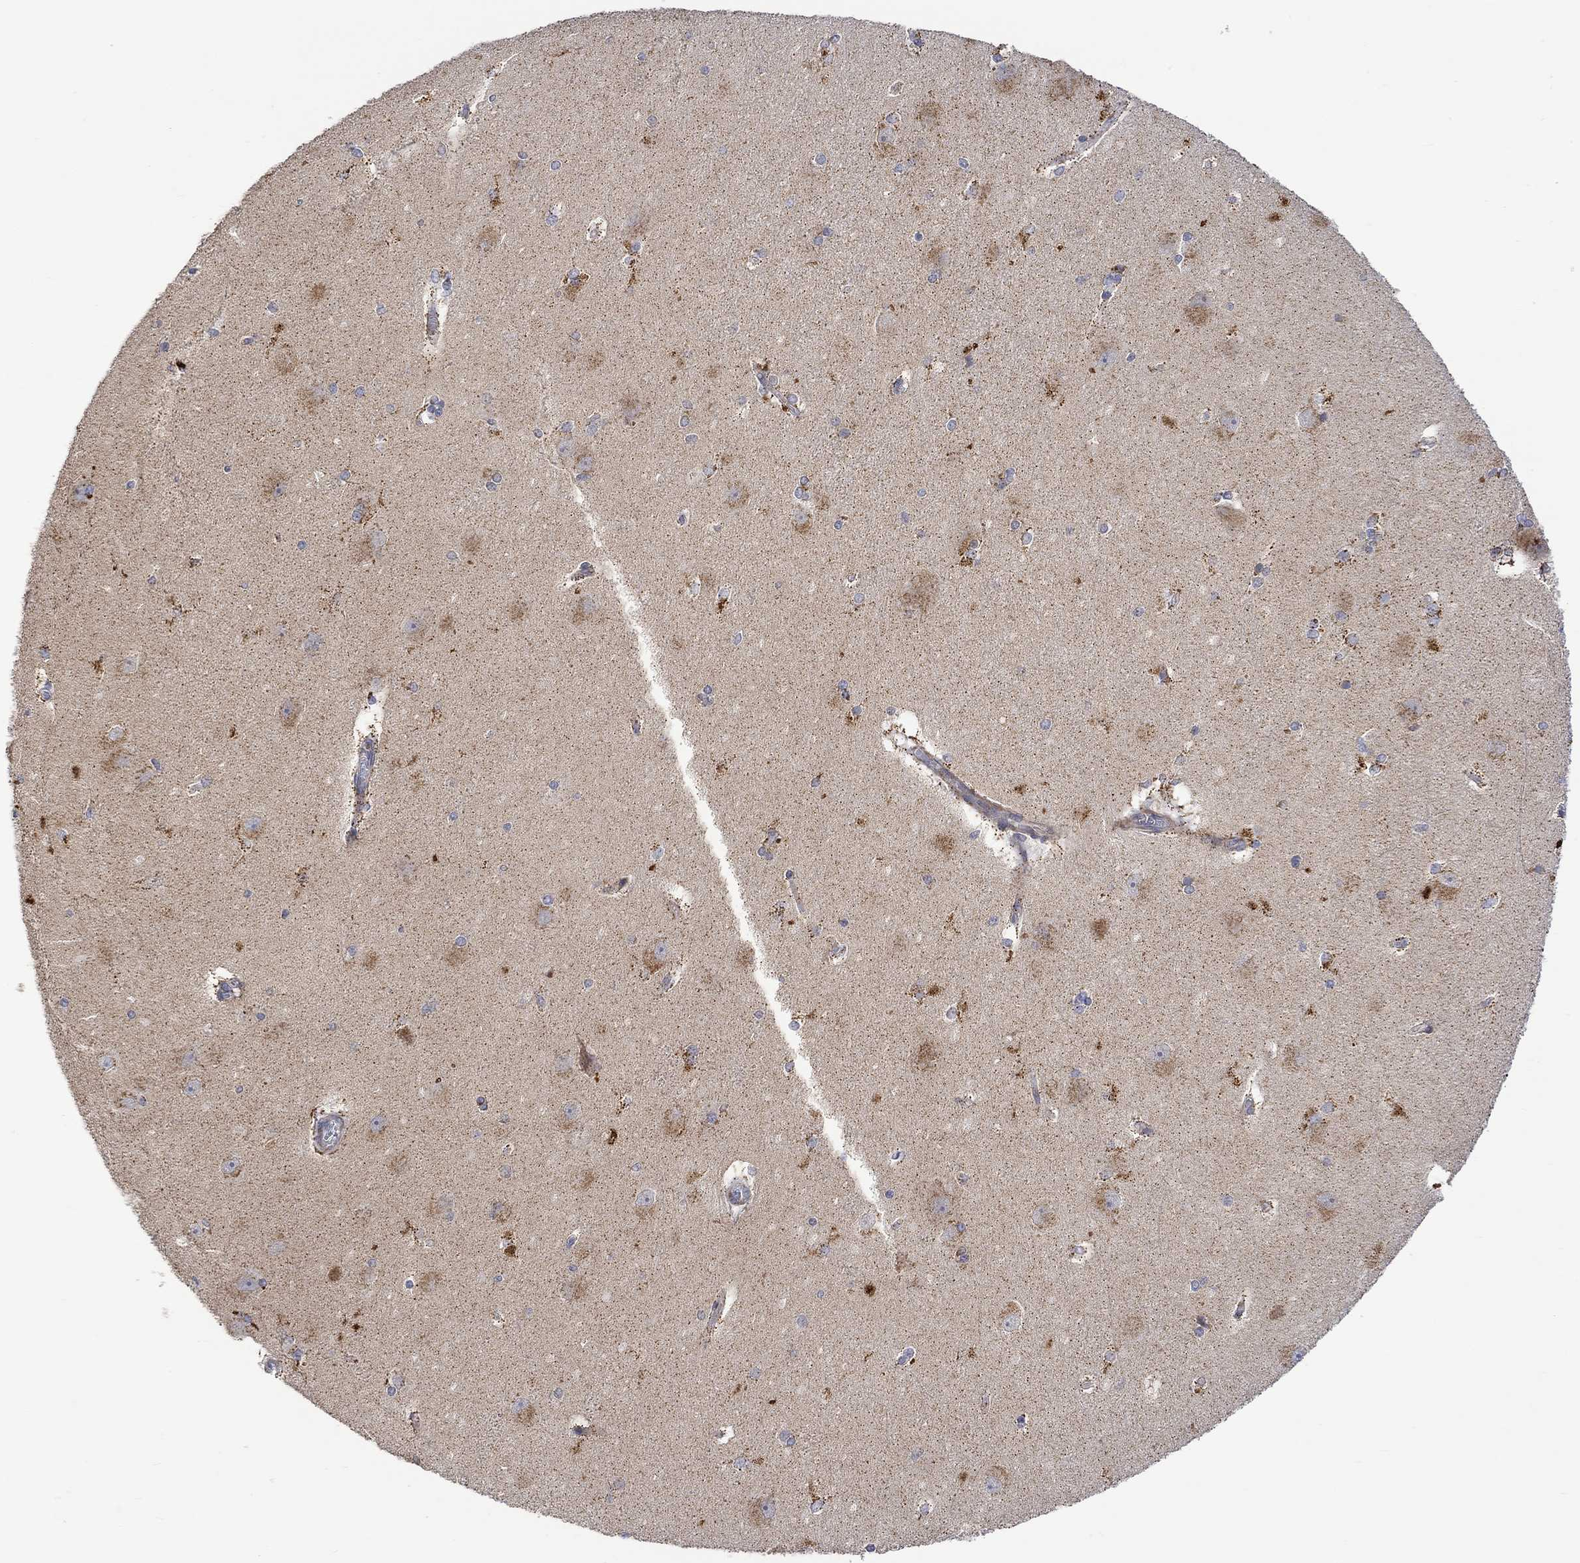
{"staining": {"intensity": "negative", "quantity": "none", "location": "none"}, "tissue": "hippocampus", "cell_type": "Glial cells", "image_type": "normal", "snomed": [{"axis": "morphology", "description": "Normal tissue, NOS"}, {"axis": "topography", "description": "Cerebral cortex"}, {"axis": "topography", "description": "Hippocampus"}], "caption": "The micrograph displays no staining of glial cells in normal hippocampus. (Immunohistochemistry, brightfield microscopy, high magnification).", "gene": "SLC48A1", "patient": {"sex": "female", "age": 19}}